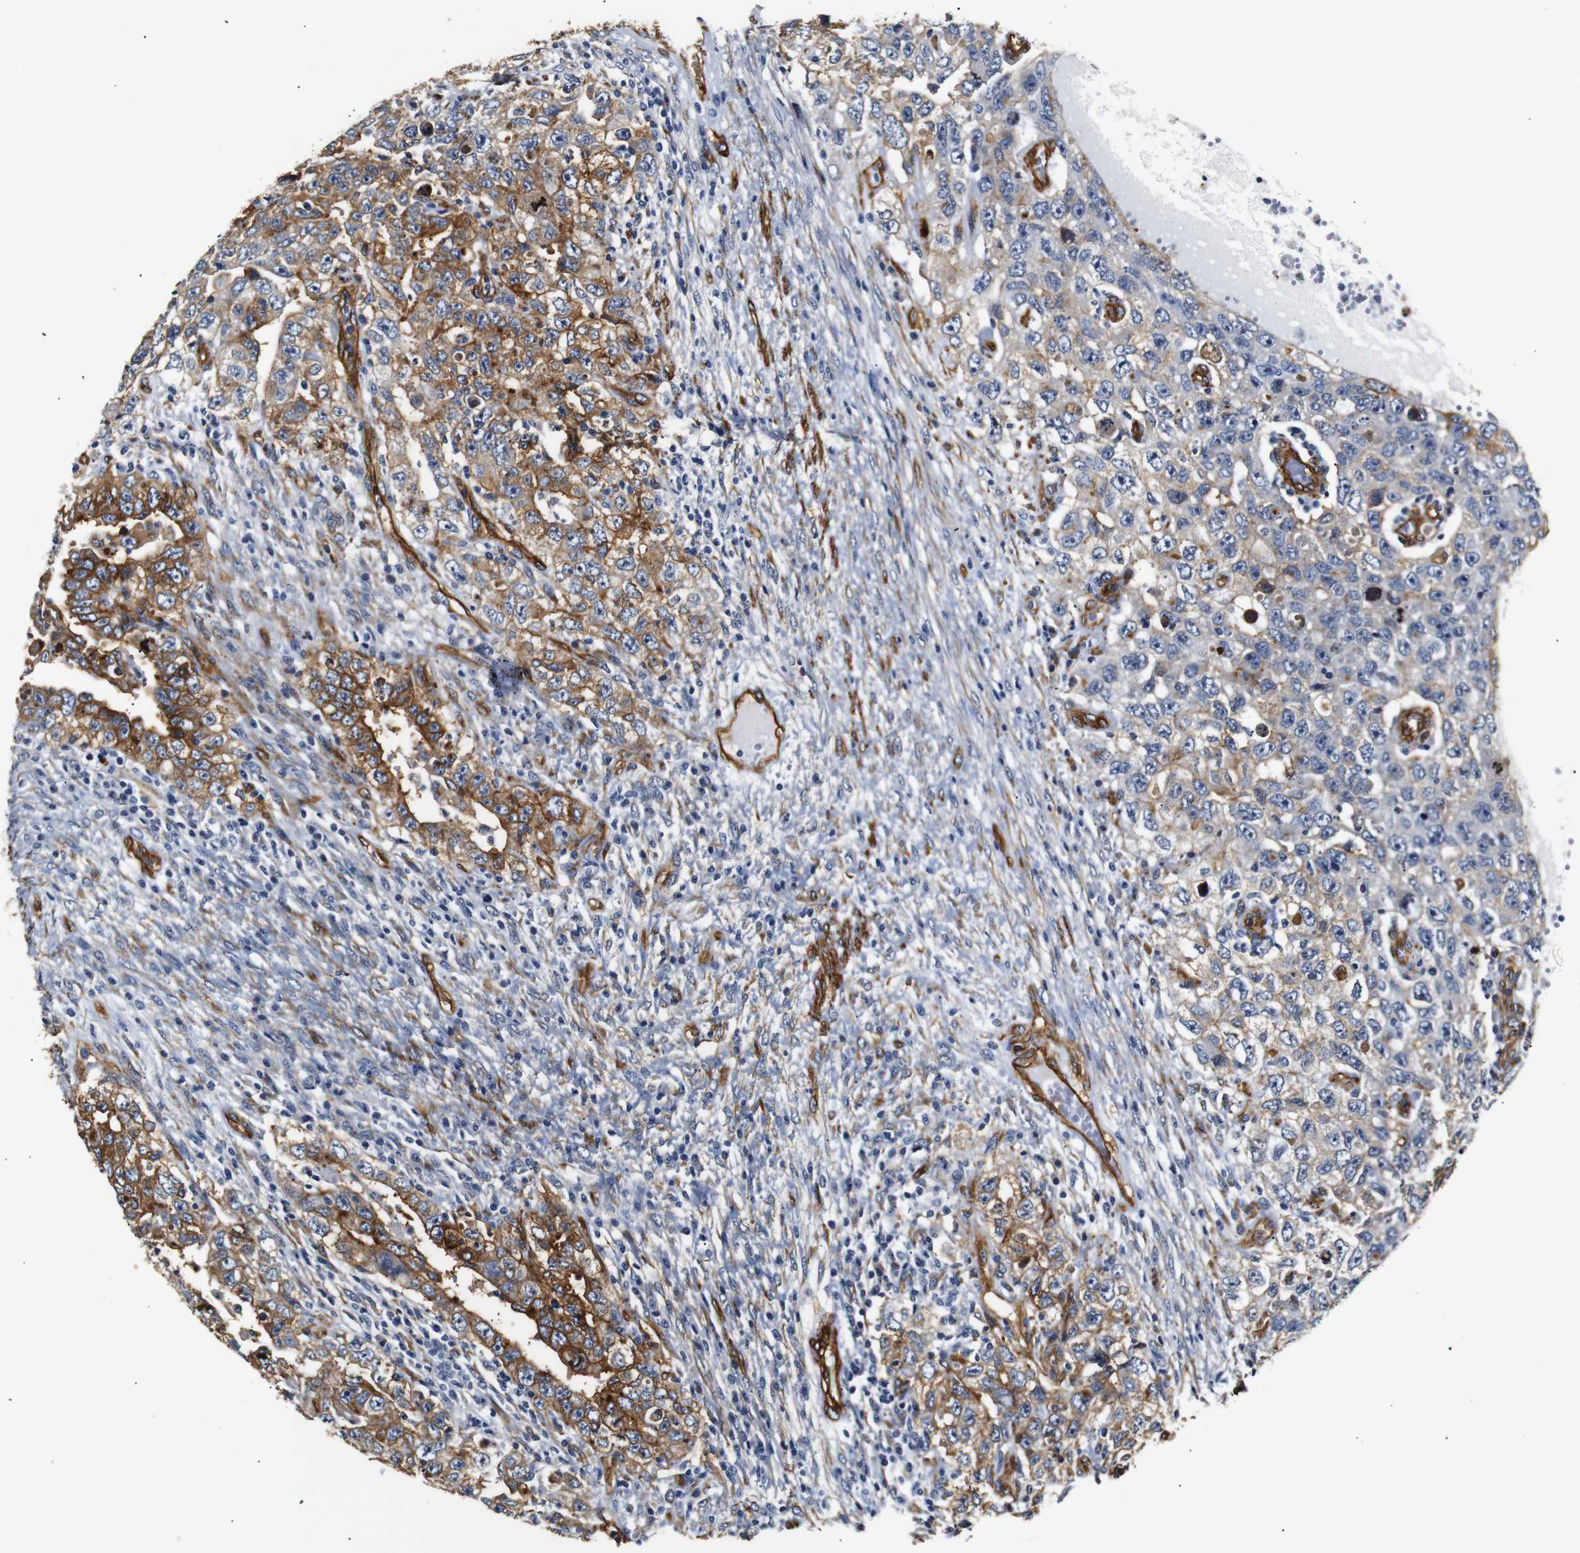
{"staining": {"intensity": "moderate", "quantity": "25%-75%", "location": "cytoplasmic/membranous"}, "tissue": "testis cancer", "cell_type": "Tumor cells", "image_type": "cancer", "snomed": [{"axis": "morphology", "description": "Carcinoma, Embryonal, NOS"}, {"axis": "topography", "description": "Testis"}], "caption": "Testis cancer (embryonal carcinoma) stained for a protein shows moderate cytoplasmic/membranous positivity in tumor cells.", "gene": "CAV2", "patient": {"sex": "male", "age": 26}}